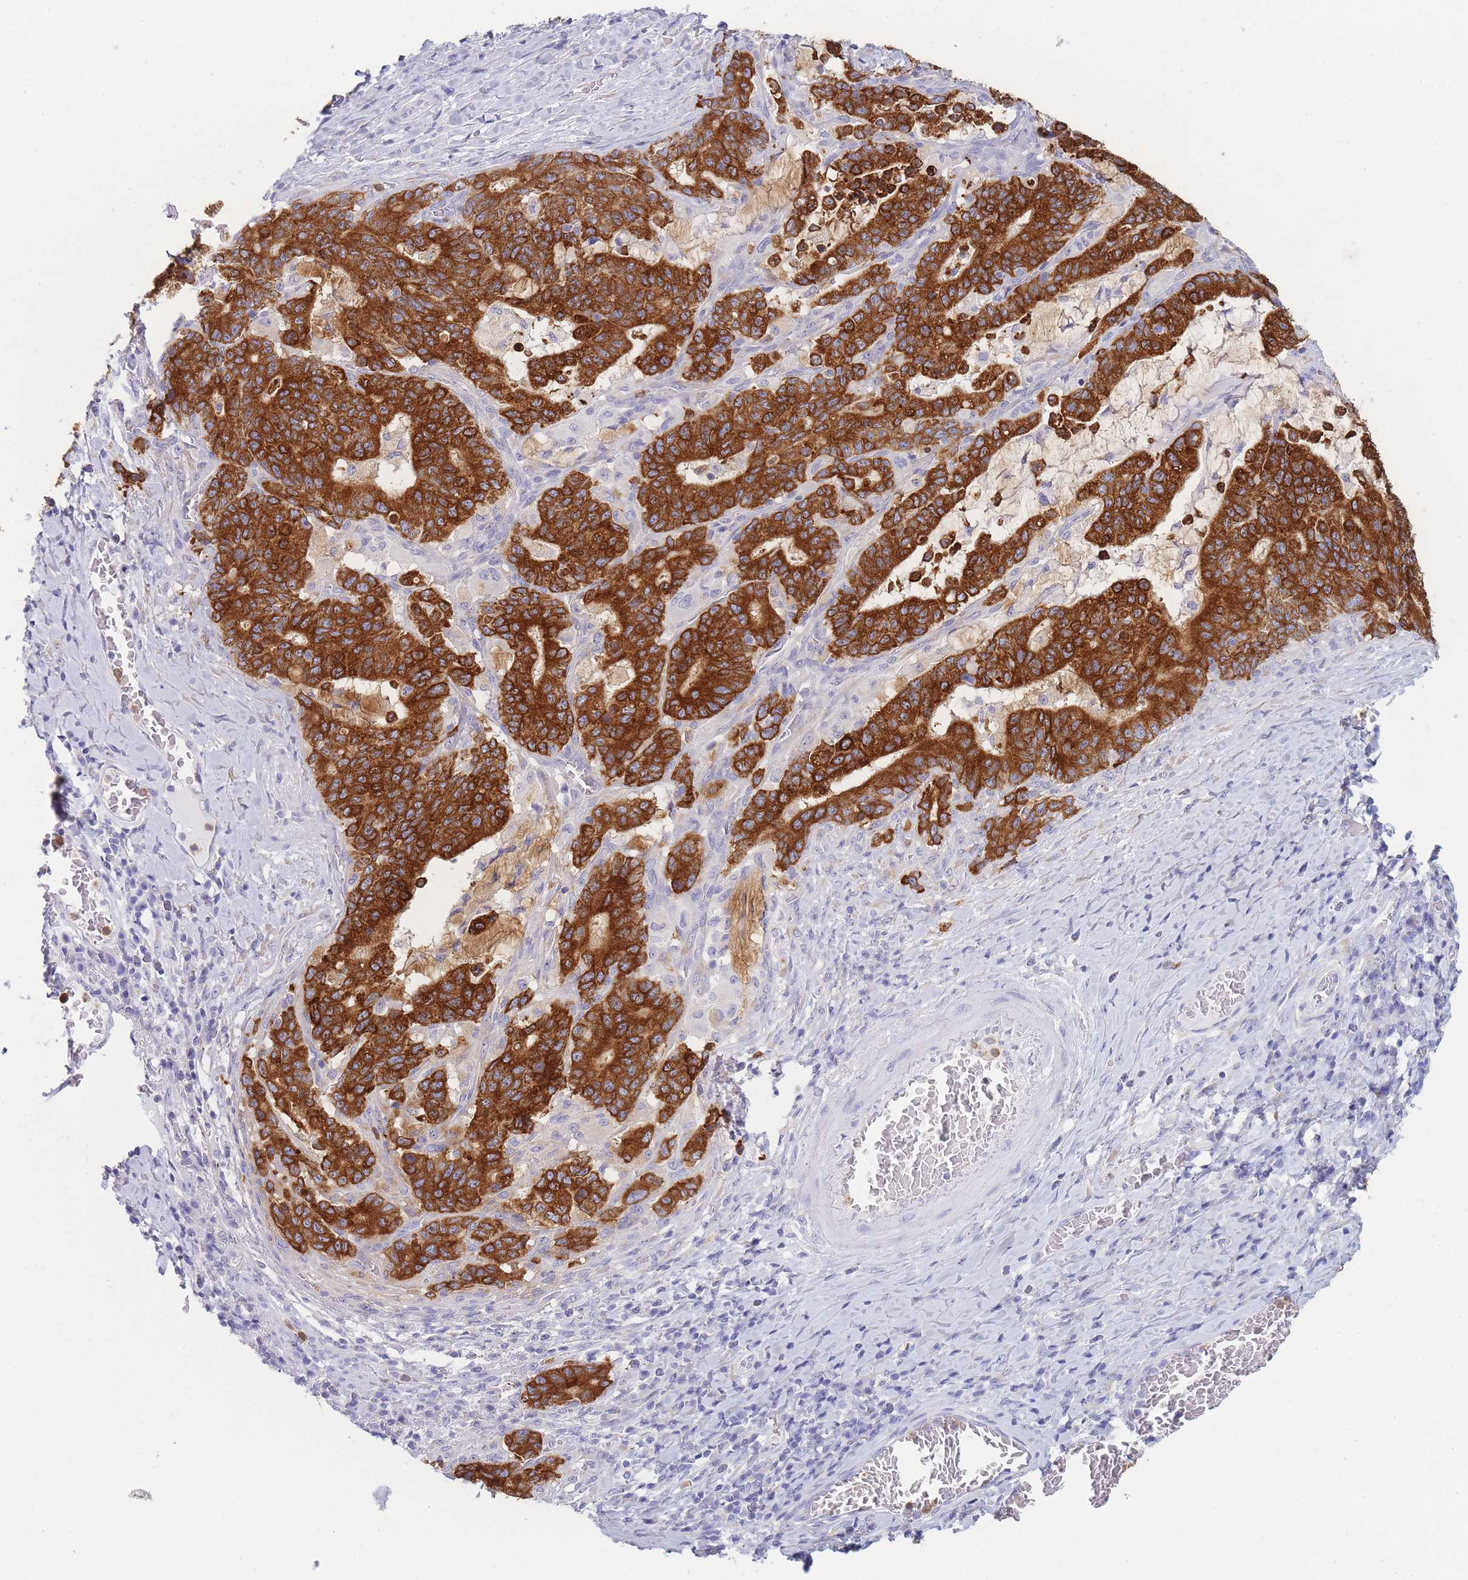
{"staining": {"intensity": "strong", "quantity": ">75%", "location": "cytoplasmic/membranous"}, "tissue": "stomach cancer", "cell_type": "Tumor cells", "image_type": "cancer", "snomed": [{"axis": "morphology", "description": "Normal tissue, NOS"}, {"axis": "morphology", "description": "Adenocarcinoma, NOS"}, {"axis": "topography", "description": "Stomach"}], "caption": "Human stomach cancer stained with a protein marker shows strong staining in tumor cells.", "gene": "ZNF627", "patient": {"sex": "female", "age": 64}}